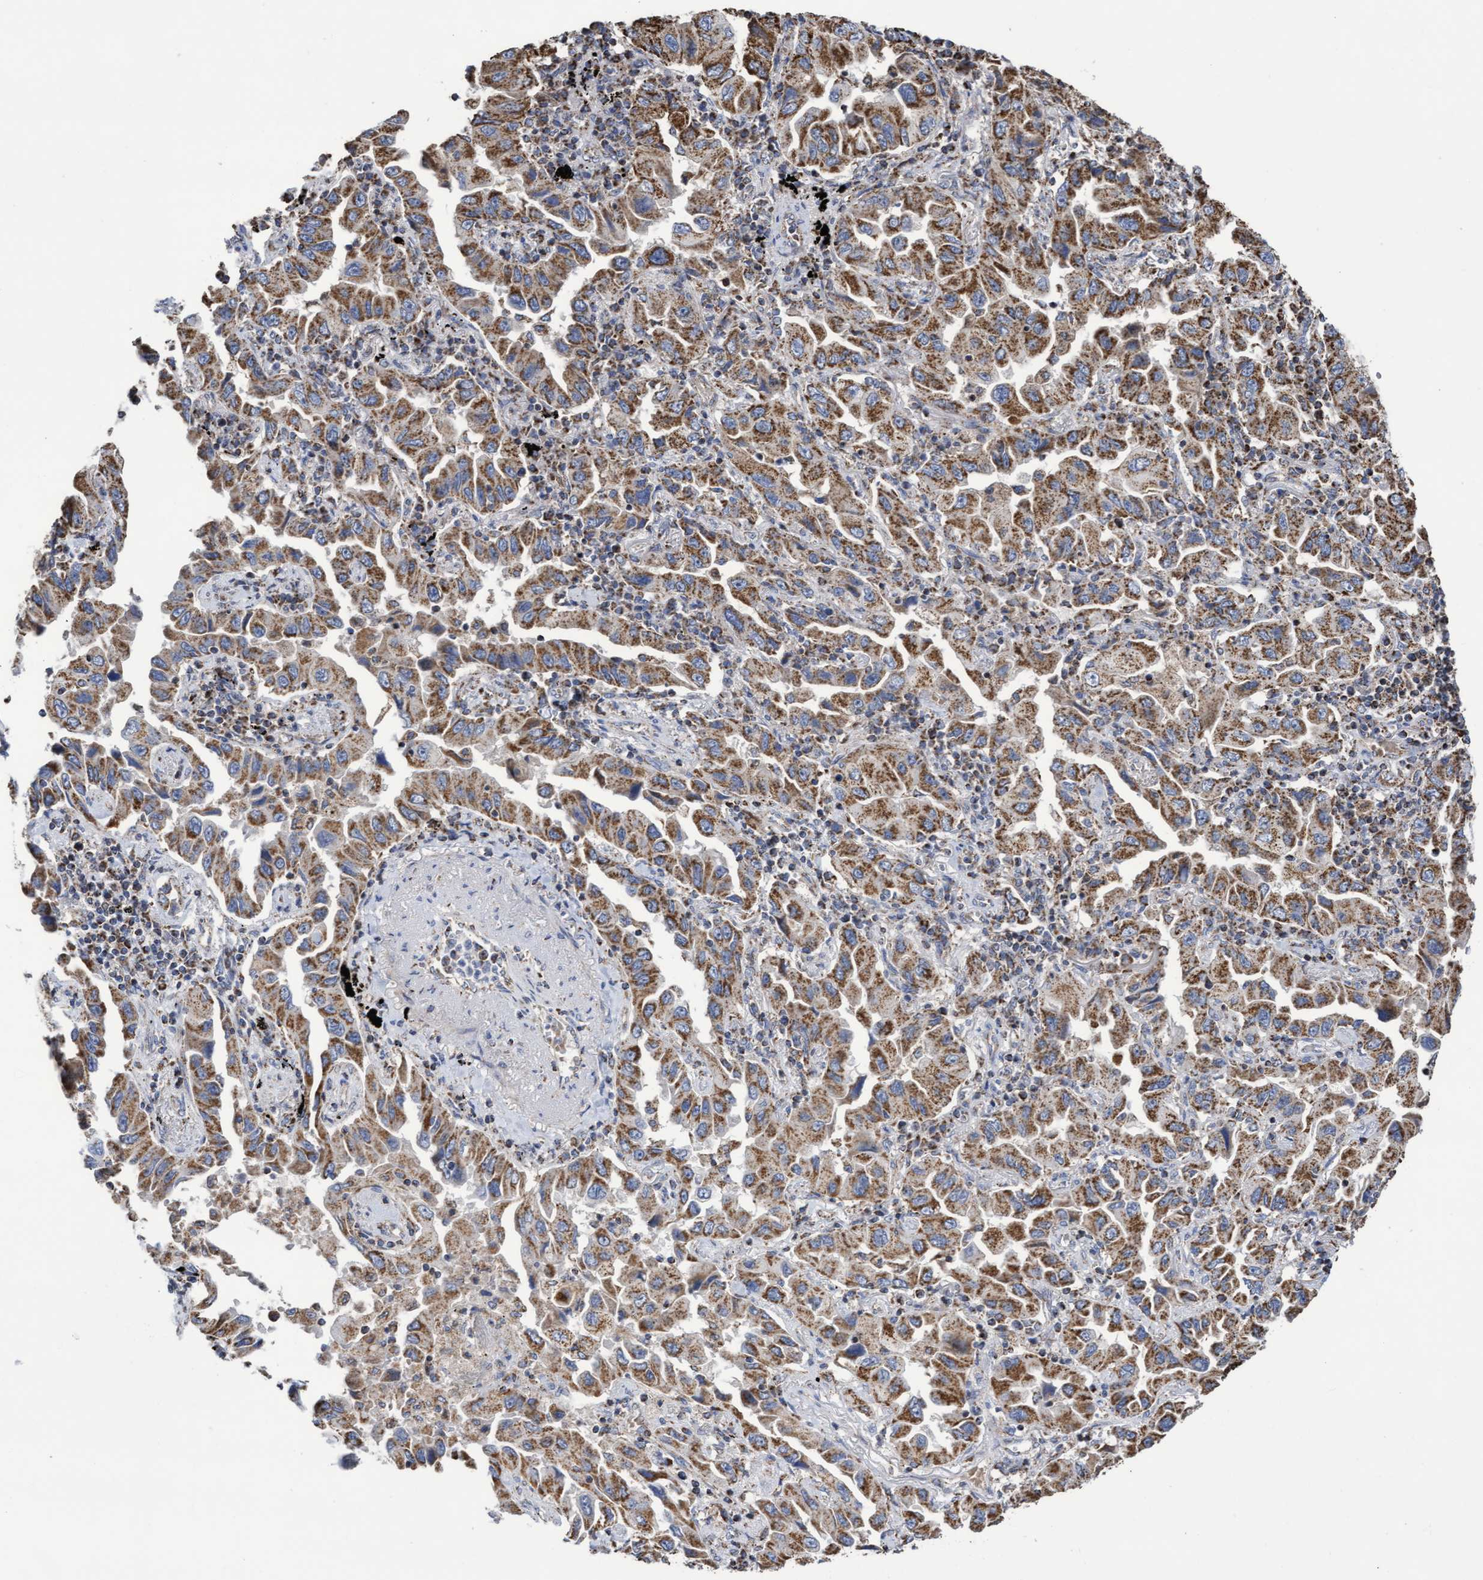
{"staining": {"intensity": "strong", "quantity": ">75%", "location": "cytoplasmic/membranous"}, "tissue": "lung cancer", "cell_type": "Tumor cells", "image_type": "cancer", "snomed": [{"axis": "morphology", "description": "Adenocarcinoma, NOS"}, {"axis": "topography", "description": "Lung"}], "caption": "Lung cancer stained for a protein (brown) demonstrates strong cytoplasmic/membranous positive staining in about >75% of tumor cells.", "gene": "COBL", "patient": {"sex": "female", "age": 65}}